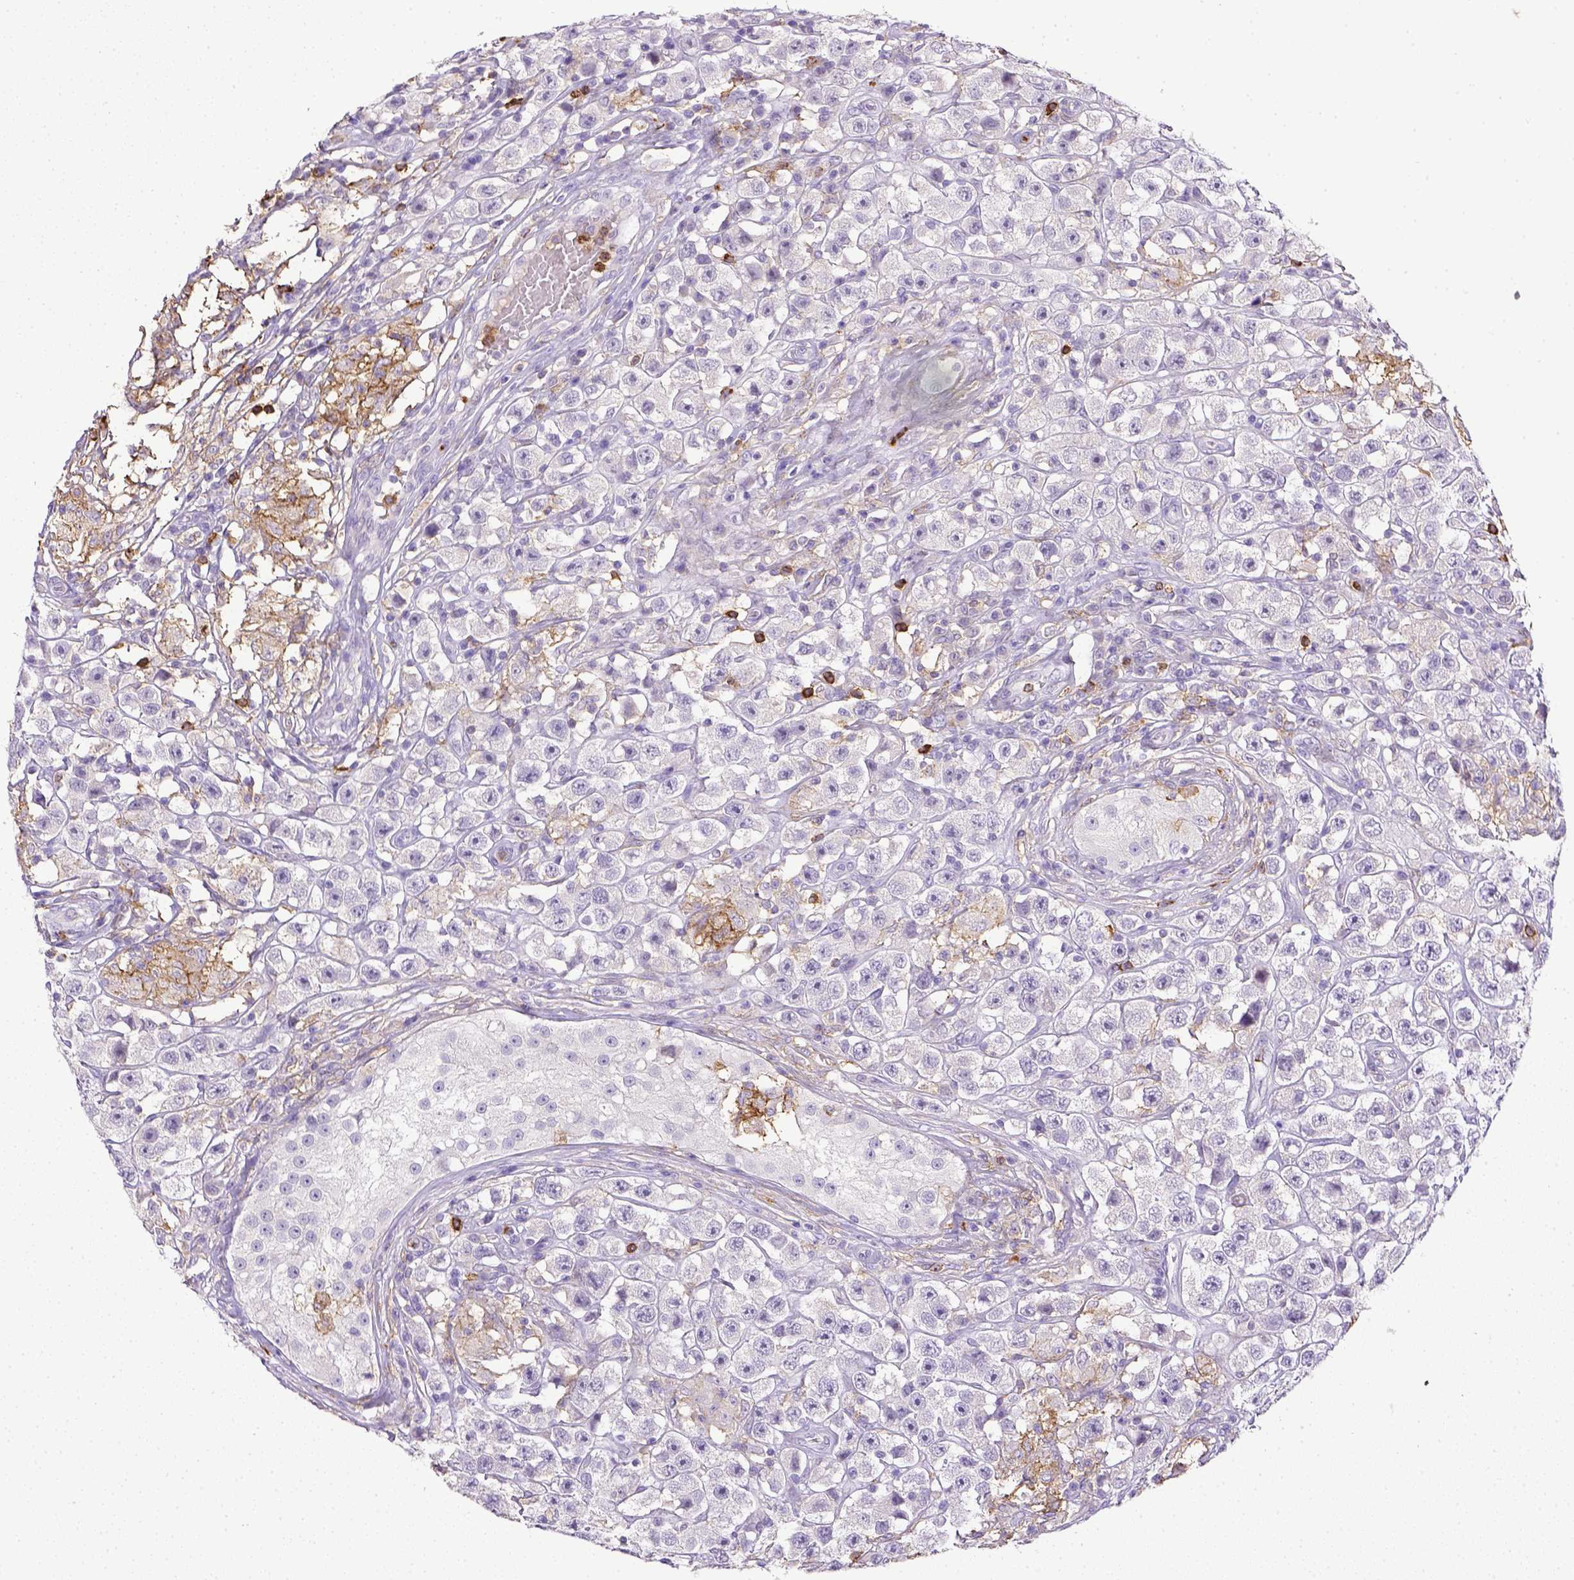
{"staining": {"intensity": "negative", "quantity": "none", "location": "none"}, "tissue": "testis cancer", "cell_type": "Tumor cells", "image_type": "cancer", "snomed": [{"axis": "morphology", "description": "Seminoma, NOS"}, {"axis": "topography", "description": "Testis"}], "caption": "Tumor cells are negative for brown protein staining in seminoma (testis).", "gene": "ITGAM", "patient": {"sex": "male", "age": 45}}